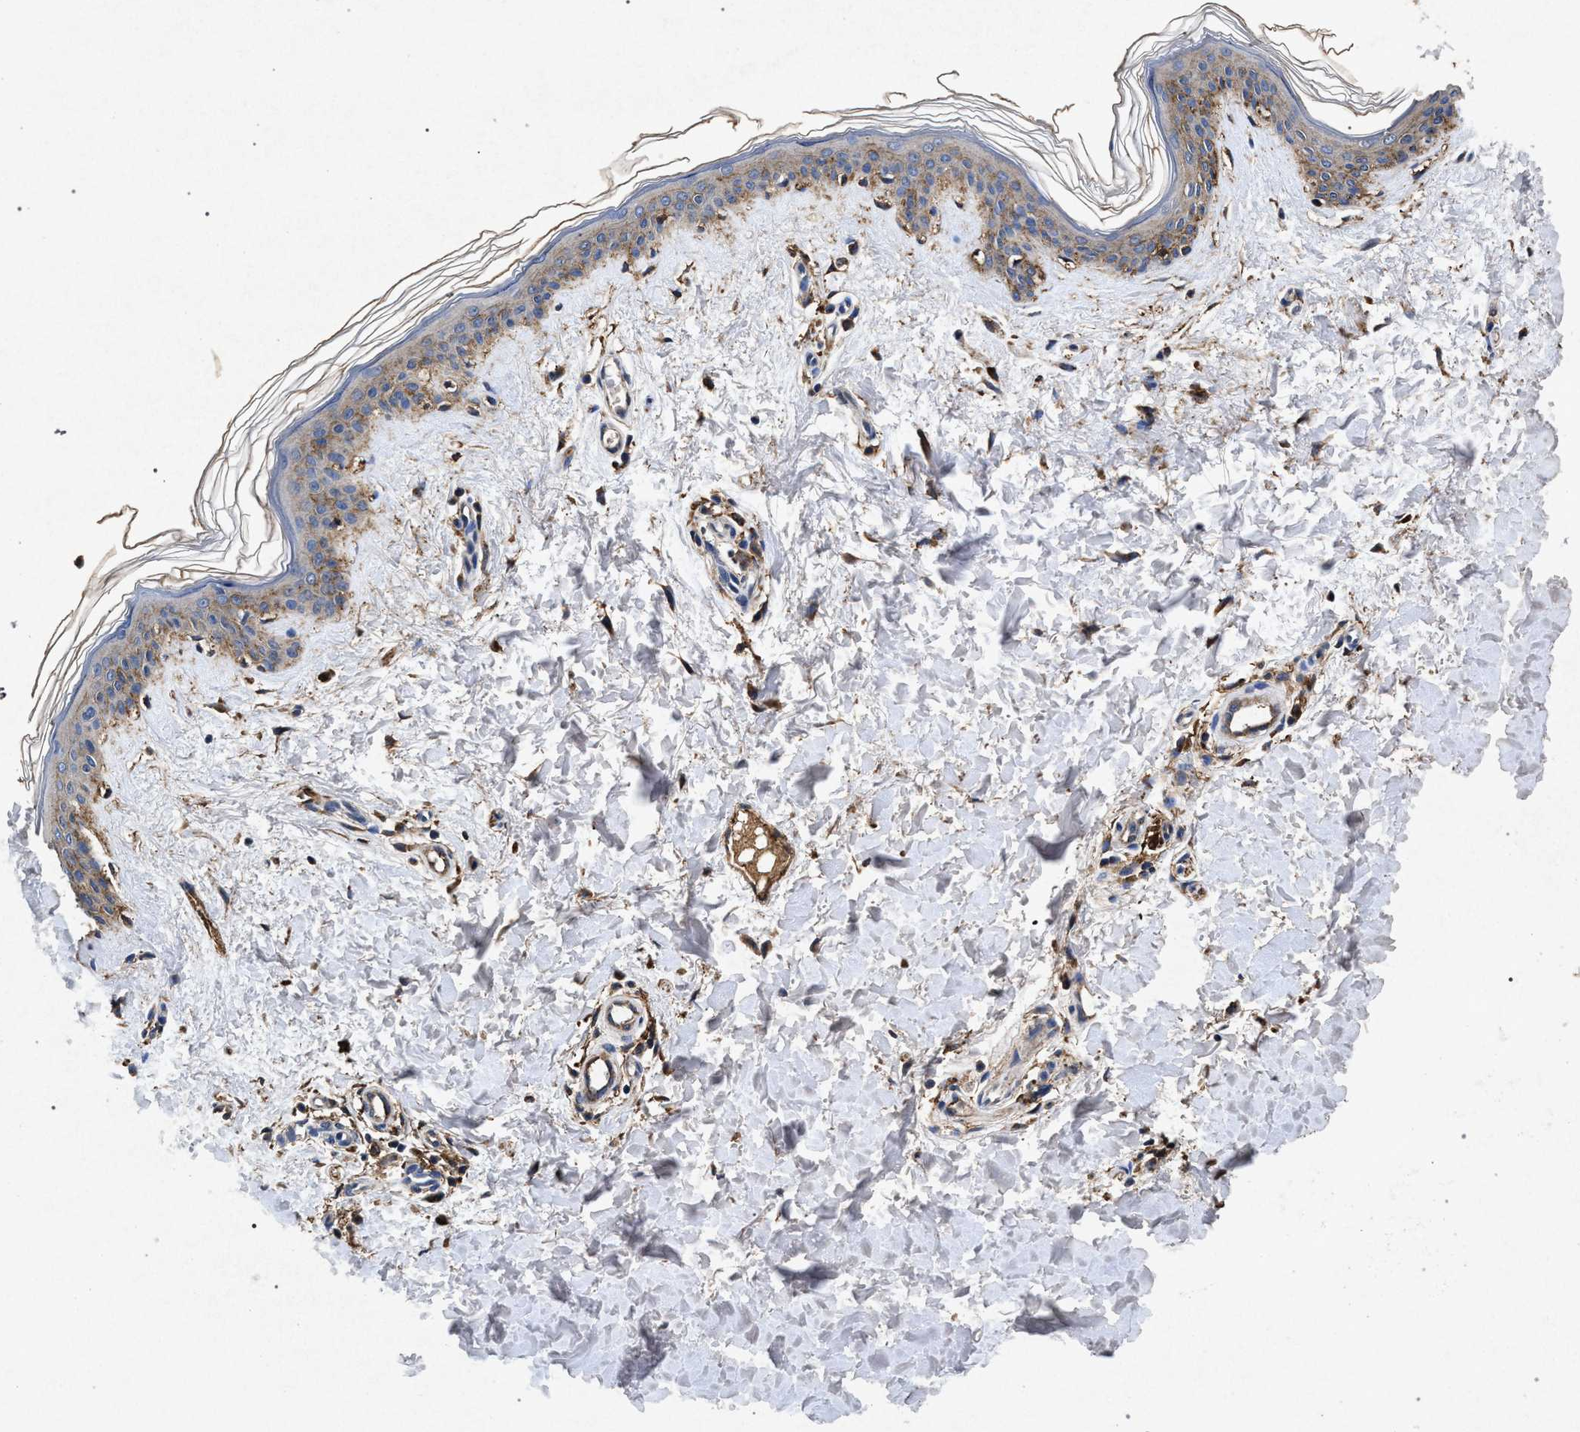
{"staining": {"intensity": "strong", "quantity": ">75%", "location": "cytoplasmic/membranous"}, "tissue": "skin", "cell_type": "Fibroblasts", "image_type": "normal", "snomed": [{"axis": "morphology", "description": "Normal tissue, NOS"}, {"axis": "topography", "description": "Skin"}], "caption": "Protein analysis of benign skin demonstrates strong cytoplasmic/membranous positivity in approximately >75% of fibroblasts. (IHC, brightfield microscopy, high magnification).", "gene": "MARCKS", "patient": {"sex": "female", "age": 41}}